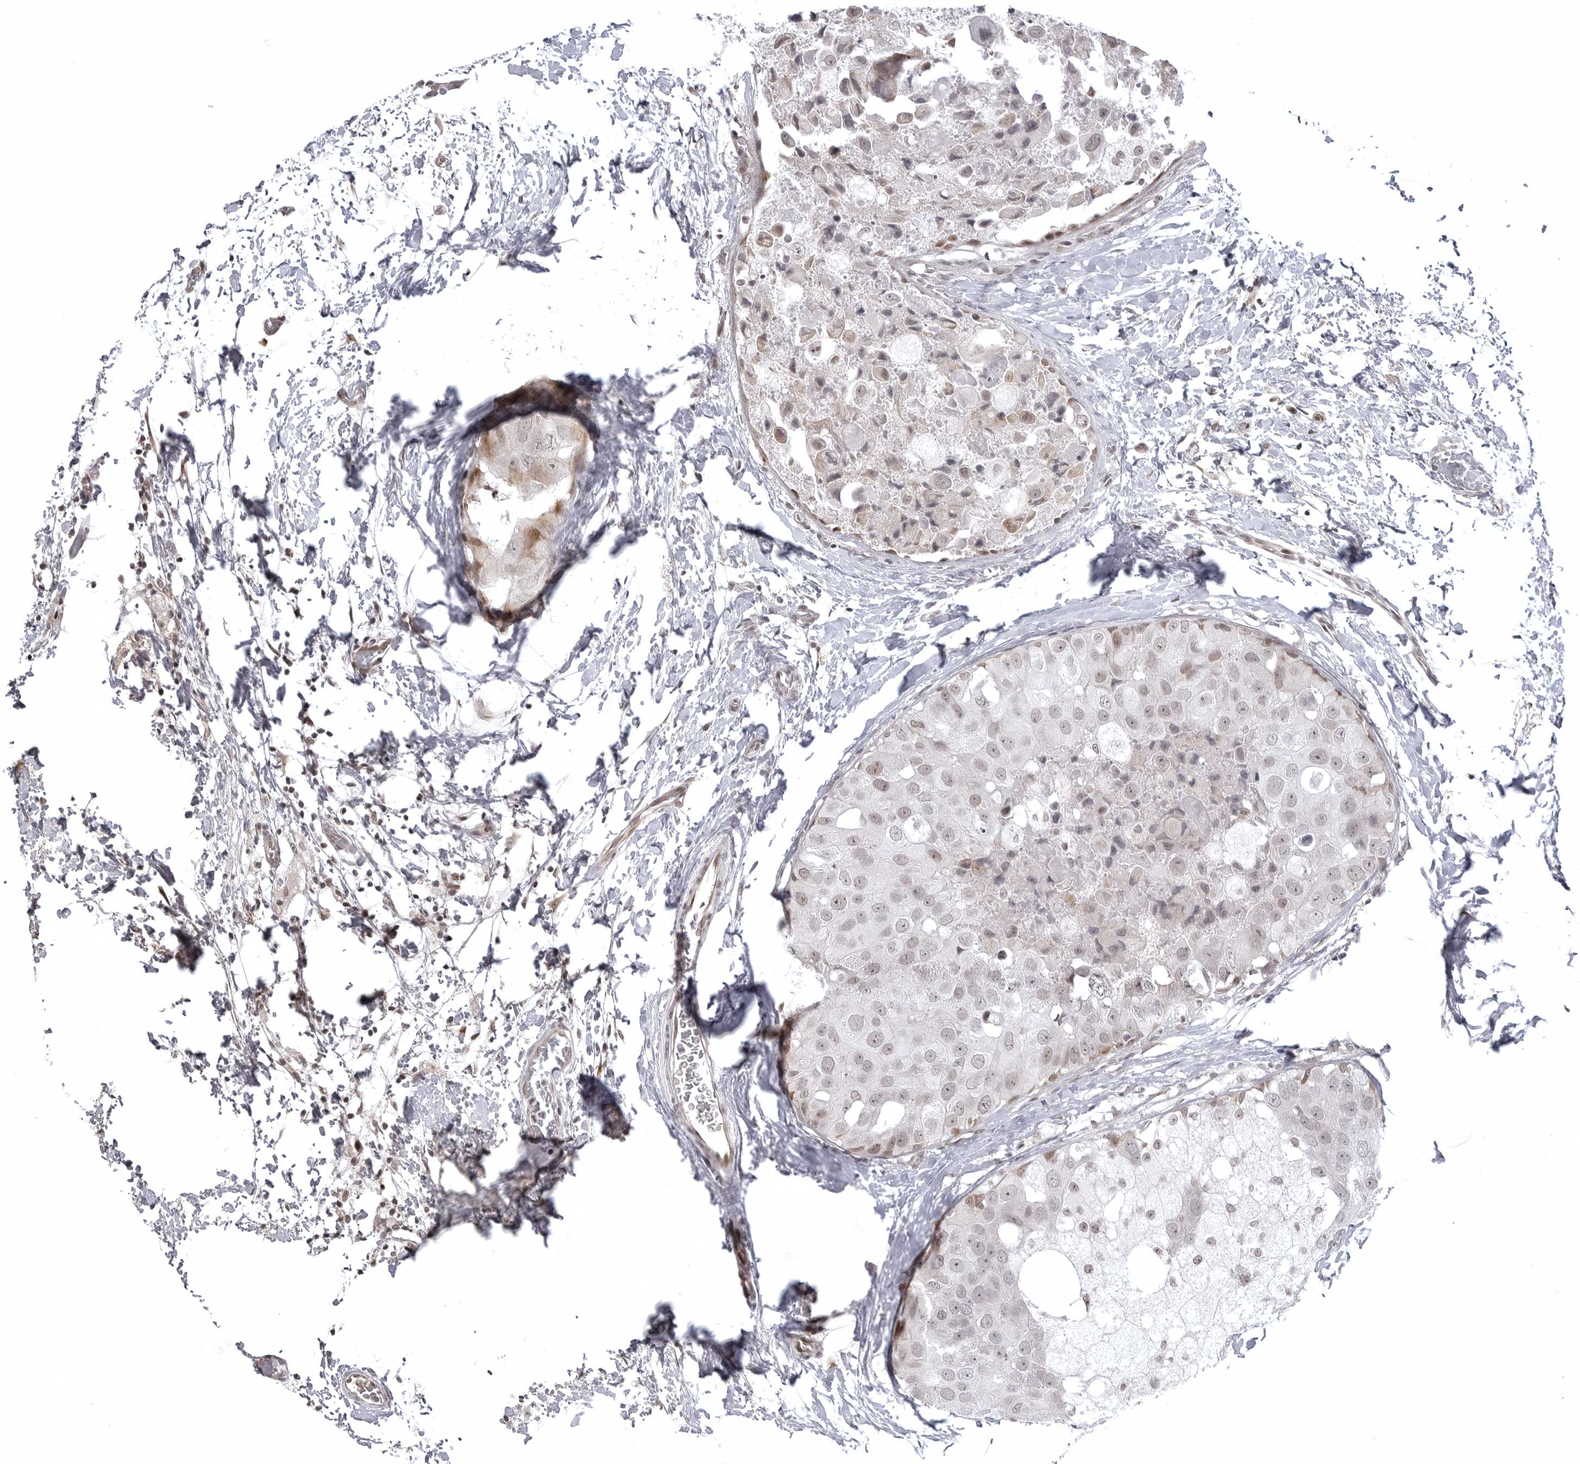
{"staining": {"intensity": "weak", "quantity": "25%-75%", "location": "nuclear"}, "tissue": "breast cancer", "cell_type": "Tumor cells", "image_type": "cancer", "snomed": [{"axis": "morphology", "description": "Duct carcinoma"}, {"axis": "topography", "description": "Breast"}], "caption": "Human breast cancer (invasive ductal carcinoma) stained with a protein marker displays weak staining in tumor cells.", "gene": "PHF3", "patient": {"sex": "female", "age": 62}}